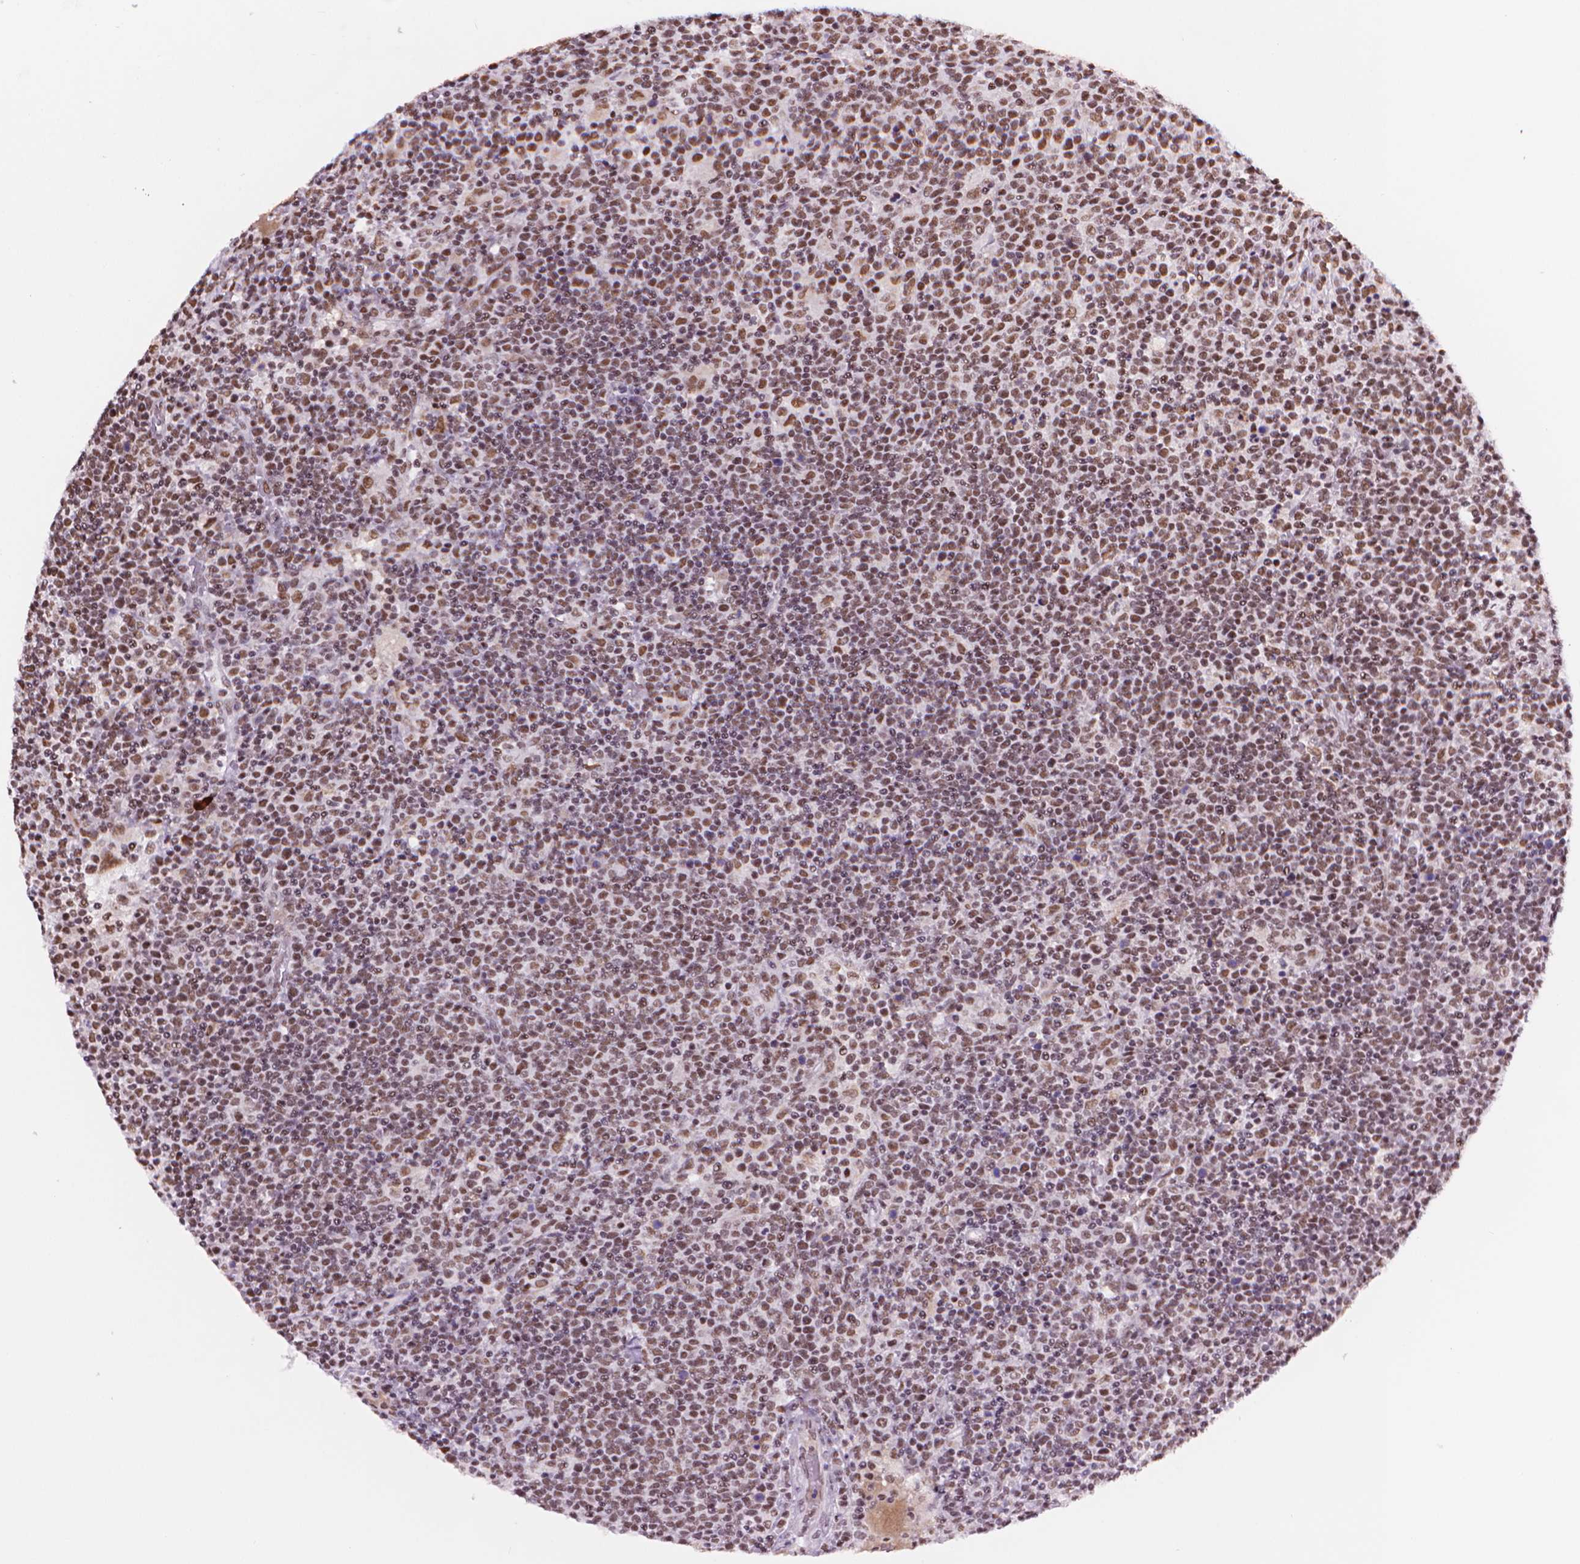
{"staining": {"intensity": "moderate", "quantity": "25%-75%", "location": "nuclear"}, "tissue": "lymphoma", "cell_type": "Tumor cells", "image_type": "cancer", "snomed": [{"axis": "morphology", "description": "Malignant lymphoma, non-Hodgkin's type, High grade"}, {"axis": "topography", "description": "Lymph node"}], "caption": "Immunohistochemistry staining of lymphoma, which demonstrates medium levels of moderate nuclear staining in about 25%-75% of tumor cells indicating moderate nuclear protein positivity. The staining was performed using DAB (brown) for protein detection and nuclei were counterstained in hematoxylin (blue).", "gene": "RPA4", "patient": {"sex": "male", "age": 61}}